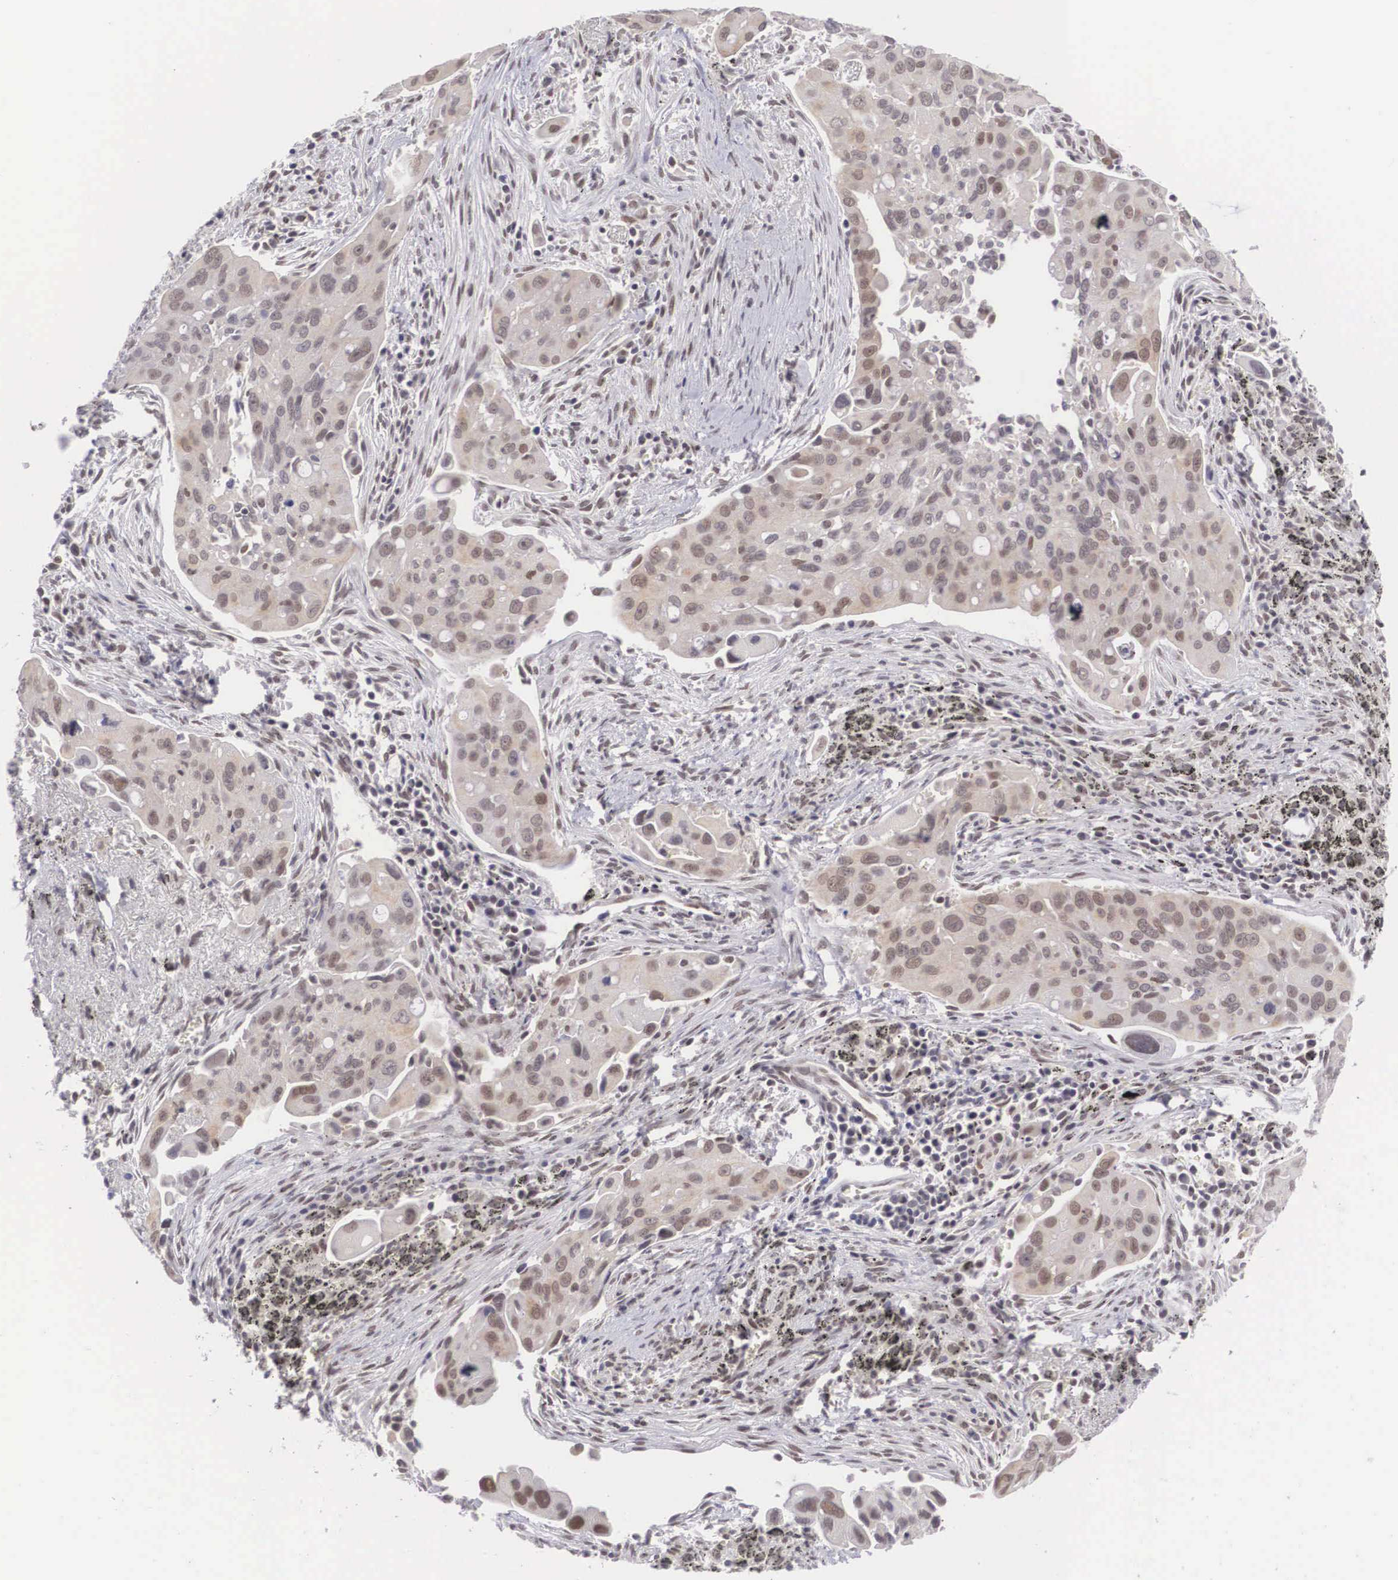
{"staining": {"intensity": "weak", "quantity": ">75%", "location": "cytoplasmic/membranous,nuclear"}, "tissue": "lung cancer", "cell_type": "Tumor cells", "image_type": "cancer", "snomed": [{"axis": "morphology", "description": "Adenocarcinoma, NOS"}, {"axis": "topography", "description": "Lung"}], "caption": "Protein staining demonstrates weak cytoplasmic/membranous and nuclear staining in approximately >75% of tumor cells in adenocarcinoma (lung). The protein of interest is stained brown, and the nuclei are stained in blue (DAB (3,3'-diaminobenzidine) IHC with brightfield microscopy, high magnification).", "gene": "NINL", "patient": {"sex": "male", "age": 68}}